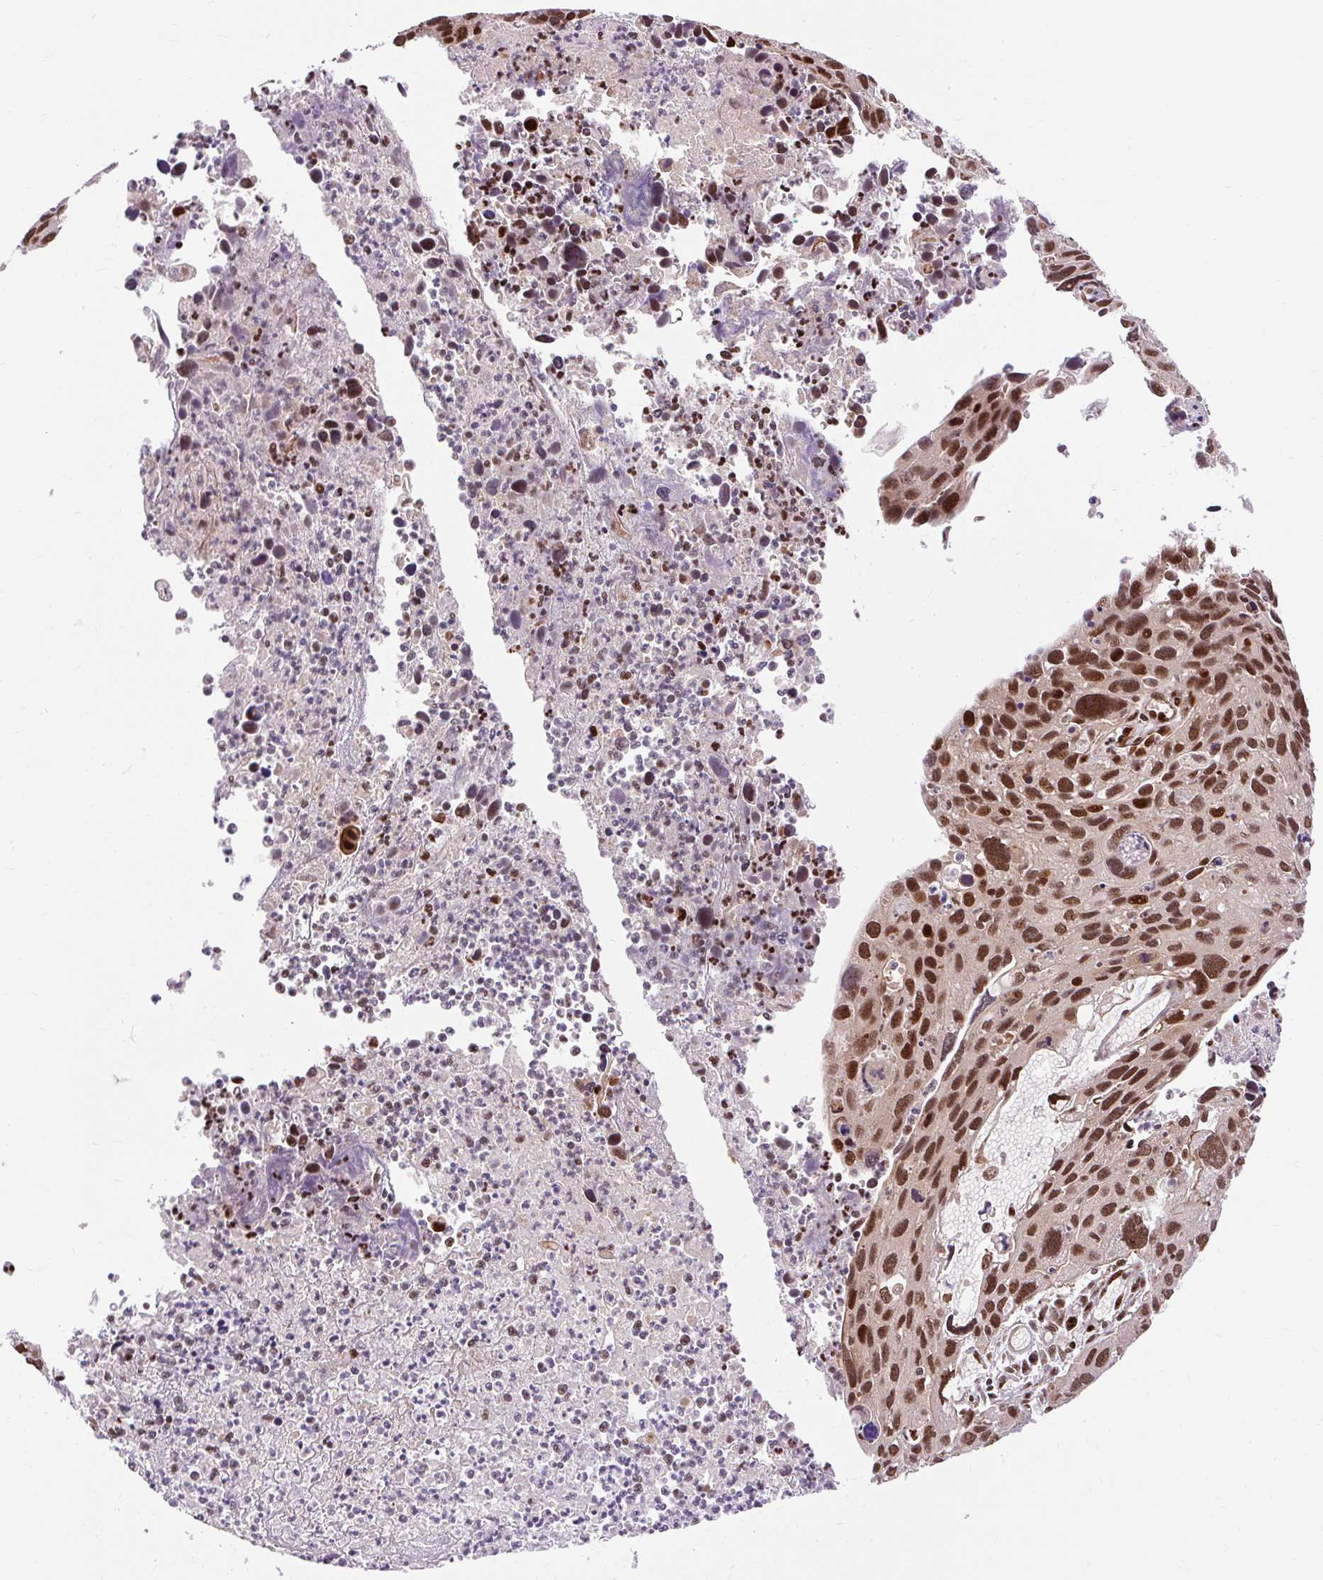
{"staining": {"intensity": "strong", "quantity": ">75%", "location": "nuclear"}, "tissue": "cervical cancer", "cell_type": "Tumor cells", "image_type": "cancer", "snomed": [{"axis": "morphology", "description": "Squamous cell carcinoma, NOS"}, {"axis": "topography", "description": "Cervix"}], "caption": "Protein staining by immunohistochemistry exhibits strong nuclear staining in about >75% of tumor cells in cervical cancer (squamous cell carcinoma).", "gene": "MECOM", "patient": {"sex": "female", "age": 55}}